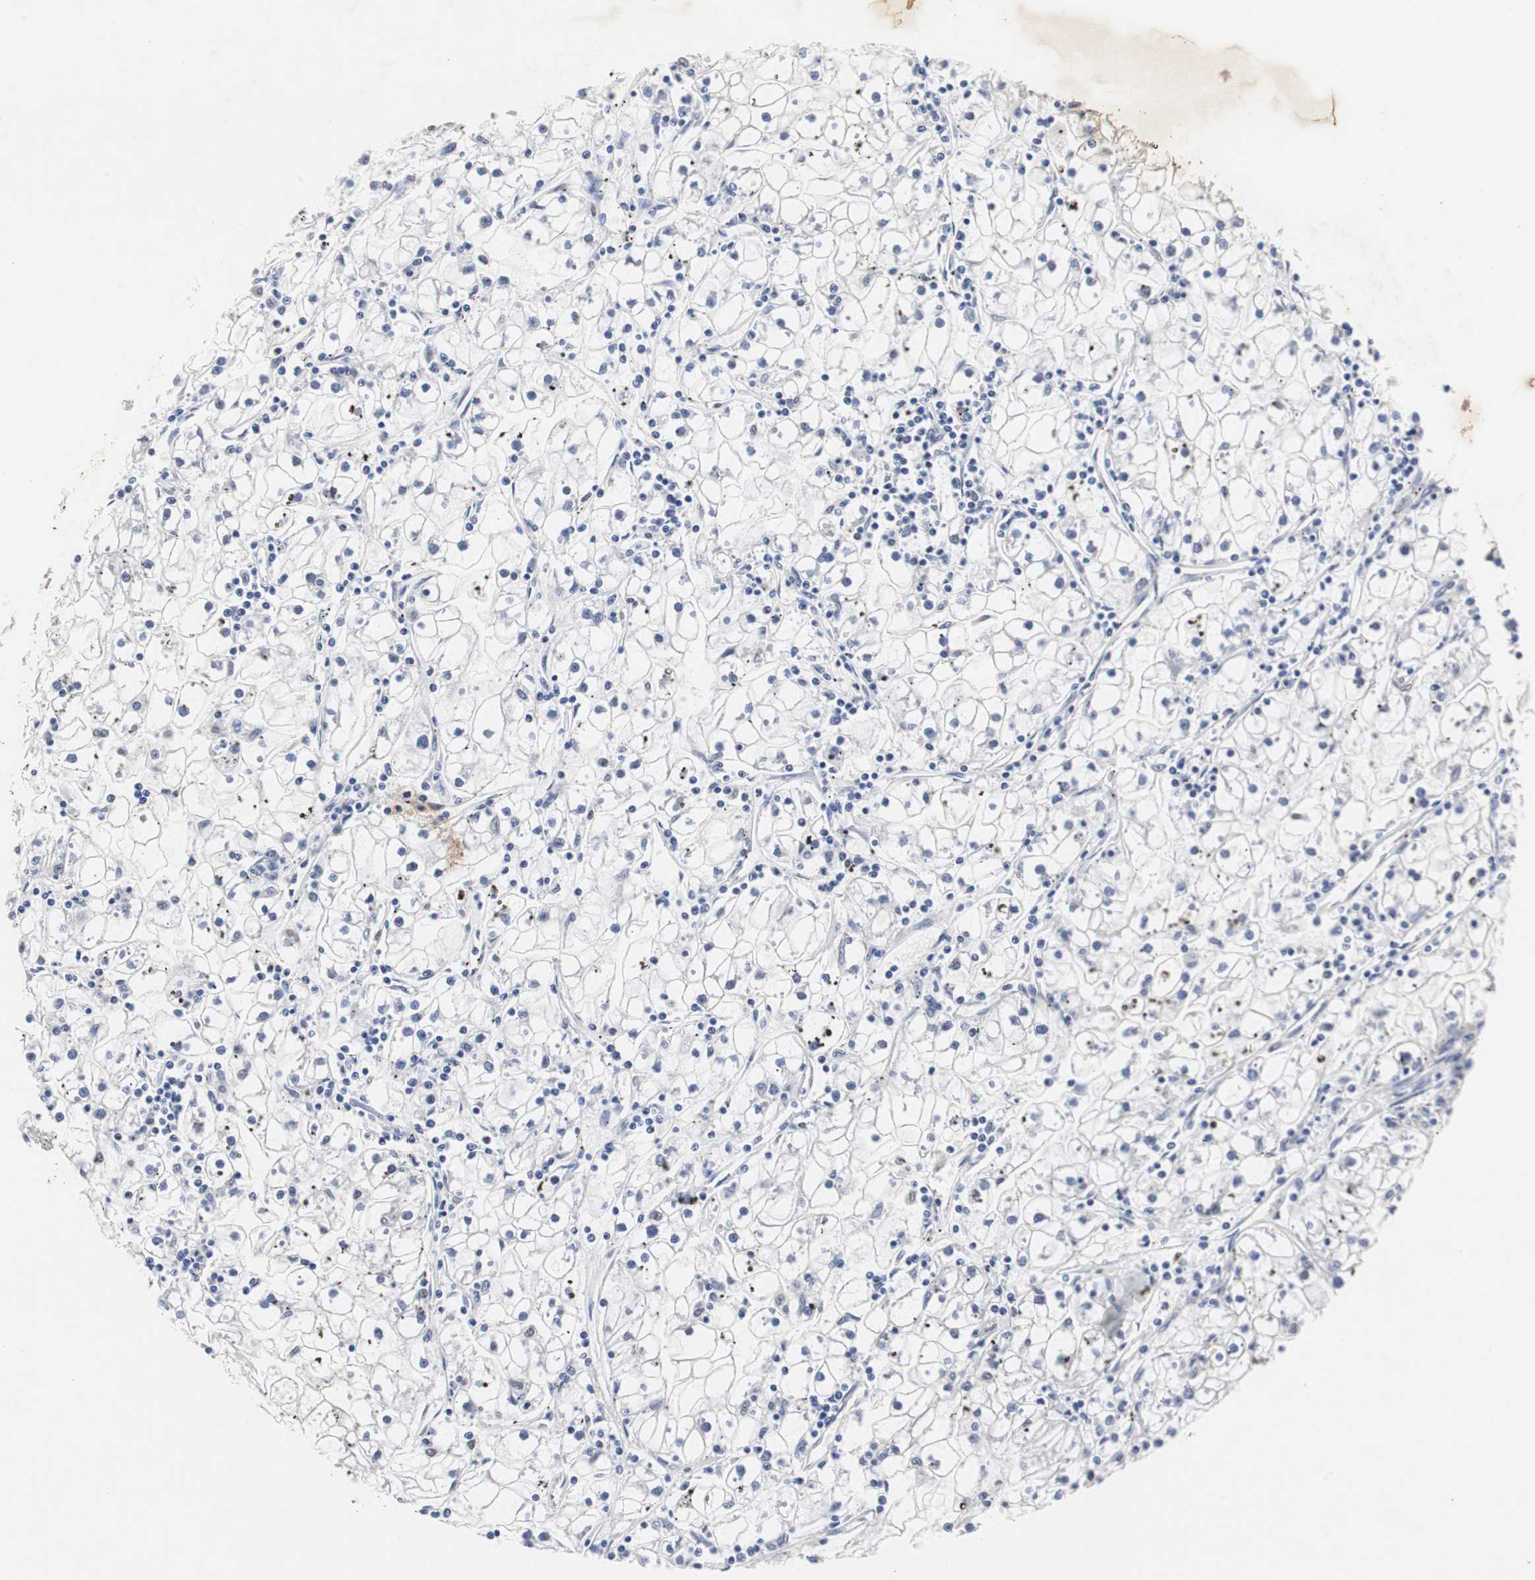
{"staining": {"intensity": "negative", "quantity": "none", "location": "none"}, "tissue": "renal cancer", "cell_type": "Tumor cells", "image_type": "cancer", "snomed": [{"axis": "morphology", "description": "Adenocarcinoma, NOS"}, {"axis": "topography", "description": "Kidney"}], "caption": "IHC histopathology image of renal cancer stained for a protein (brown), which displays no staining in tumor cells.", "gene": "ZFC3H1", "patient": {"sex": "male", "age": 56}}